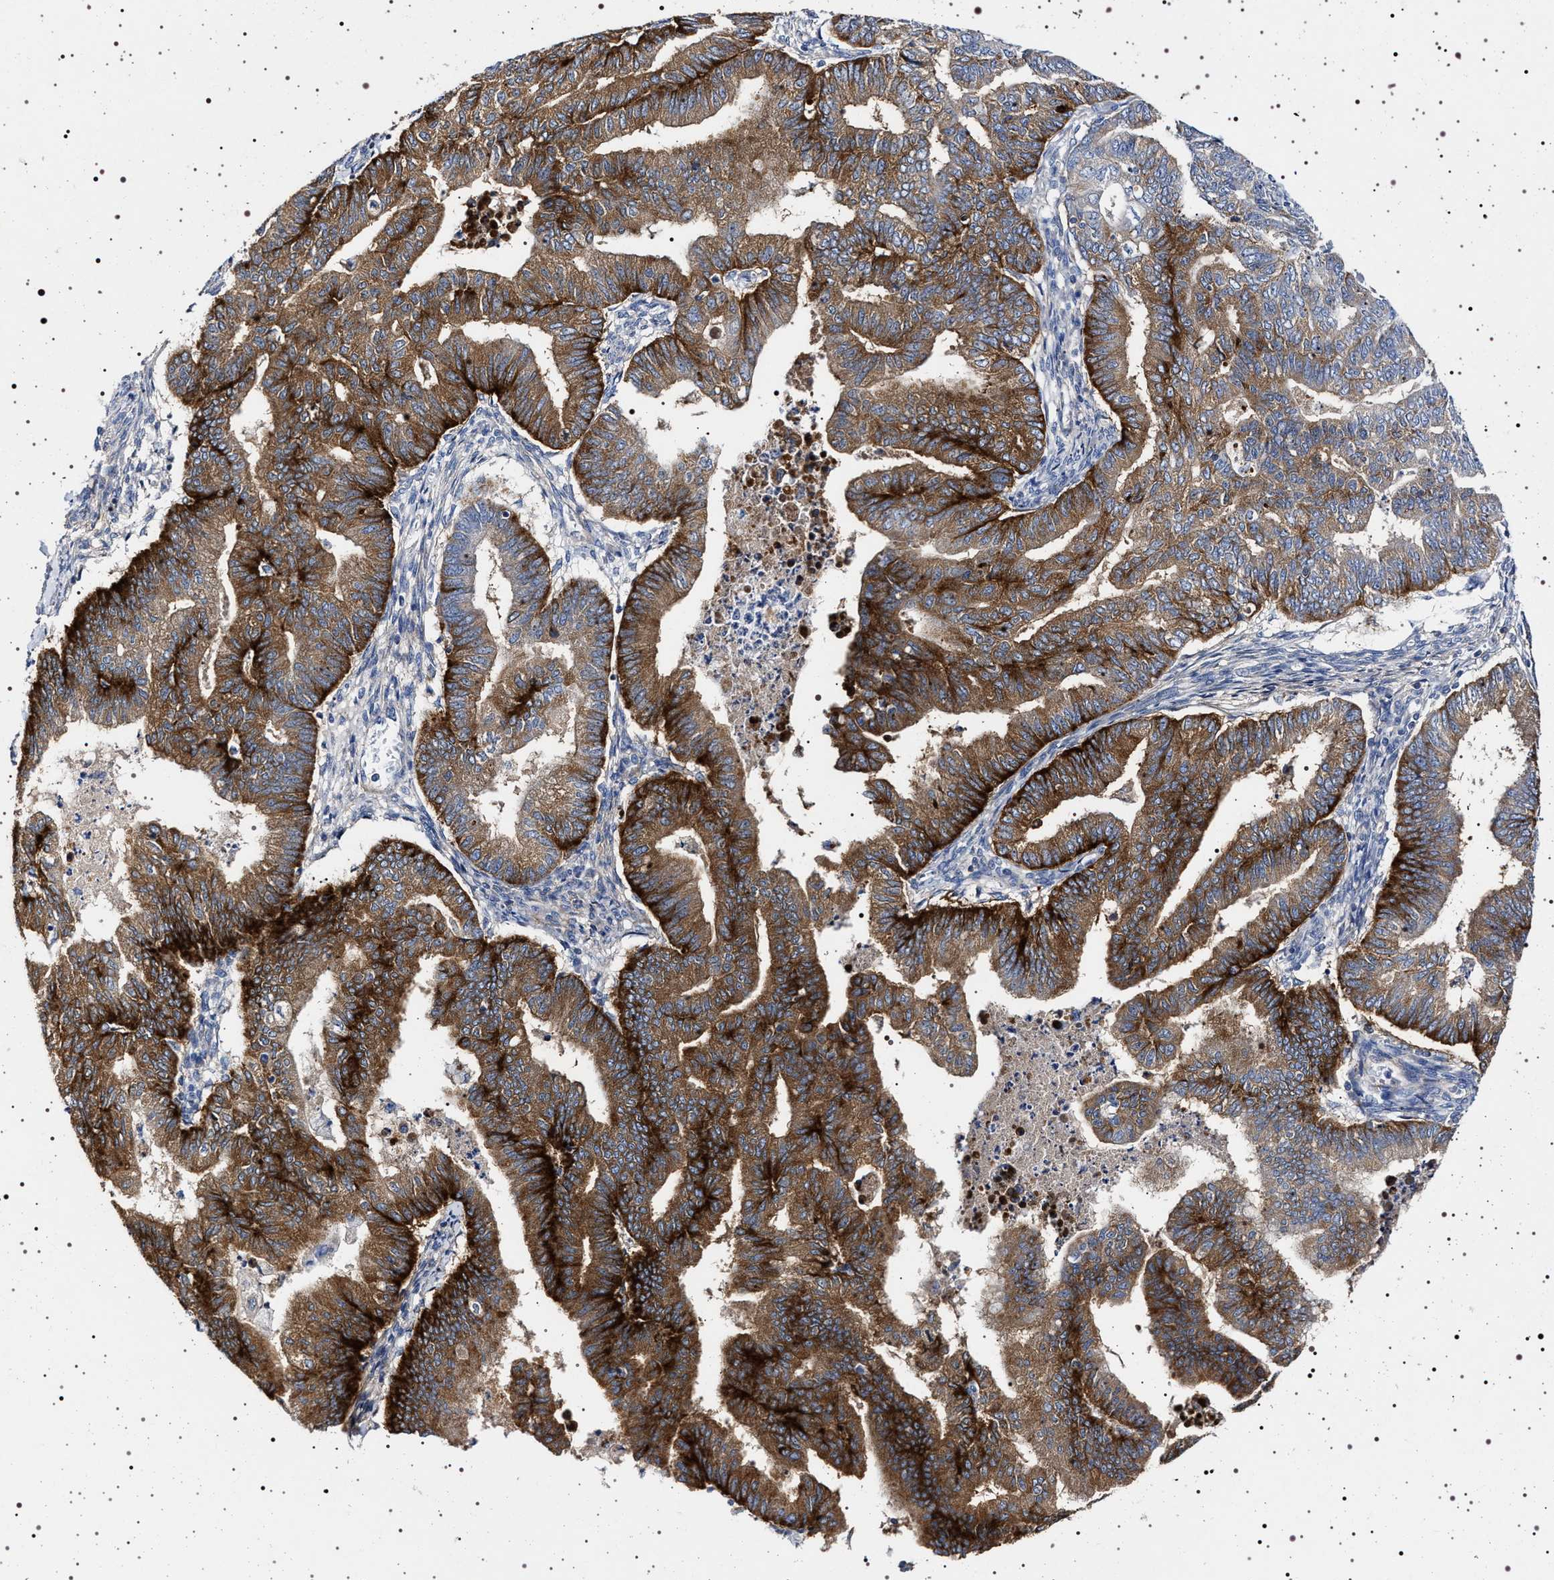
{"staining": {"intensity": "strong", "quantity": ">75%", "location": "cytoplasmic/membranous"}, "tissue": "endometrial cancer", "cell_type": "Tumor cells", "image_type": "cancer", "snomed": [{"axis": "morphology", "description": "Polyp, NOS"}, {"axis": "morphology", "description": "Adenocarcinoma, NOS"}, {"axis": "morphology", "description": "Adenoma, NOS"}, {"axis": "topography", "description": "Endometrium"}], "caption": "Protein analysis of endometrial adenocarcinoma tissue exhibits strong cytoplasmic/membranous positivity in approximately >75% of tumor cells.", "gene": "NAALADL2", "patient": {"sex": "female", "age": 79}}